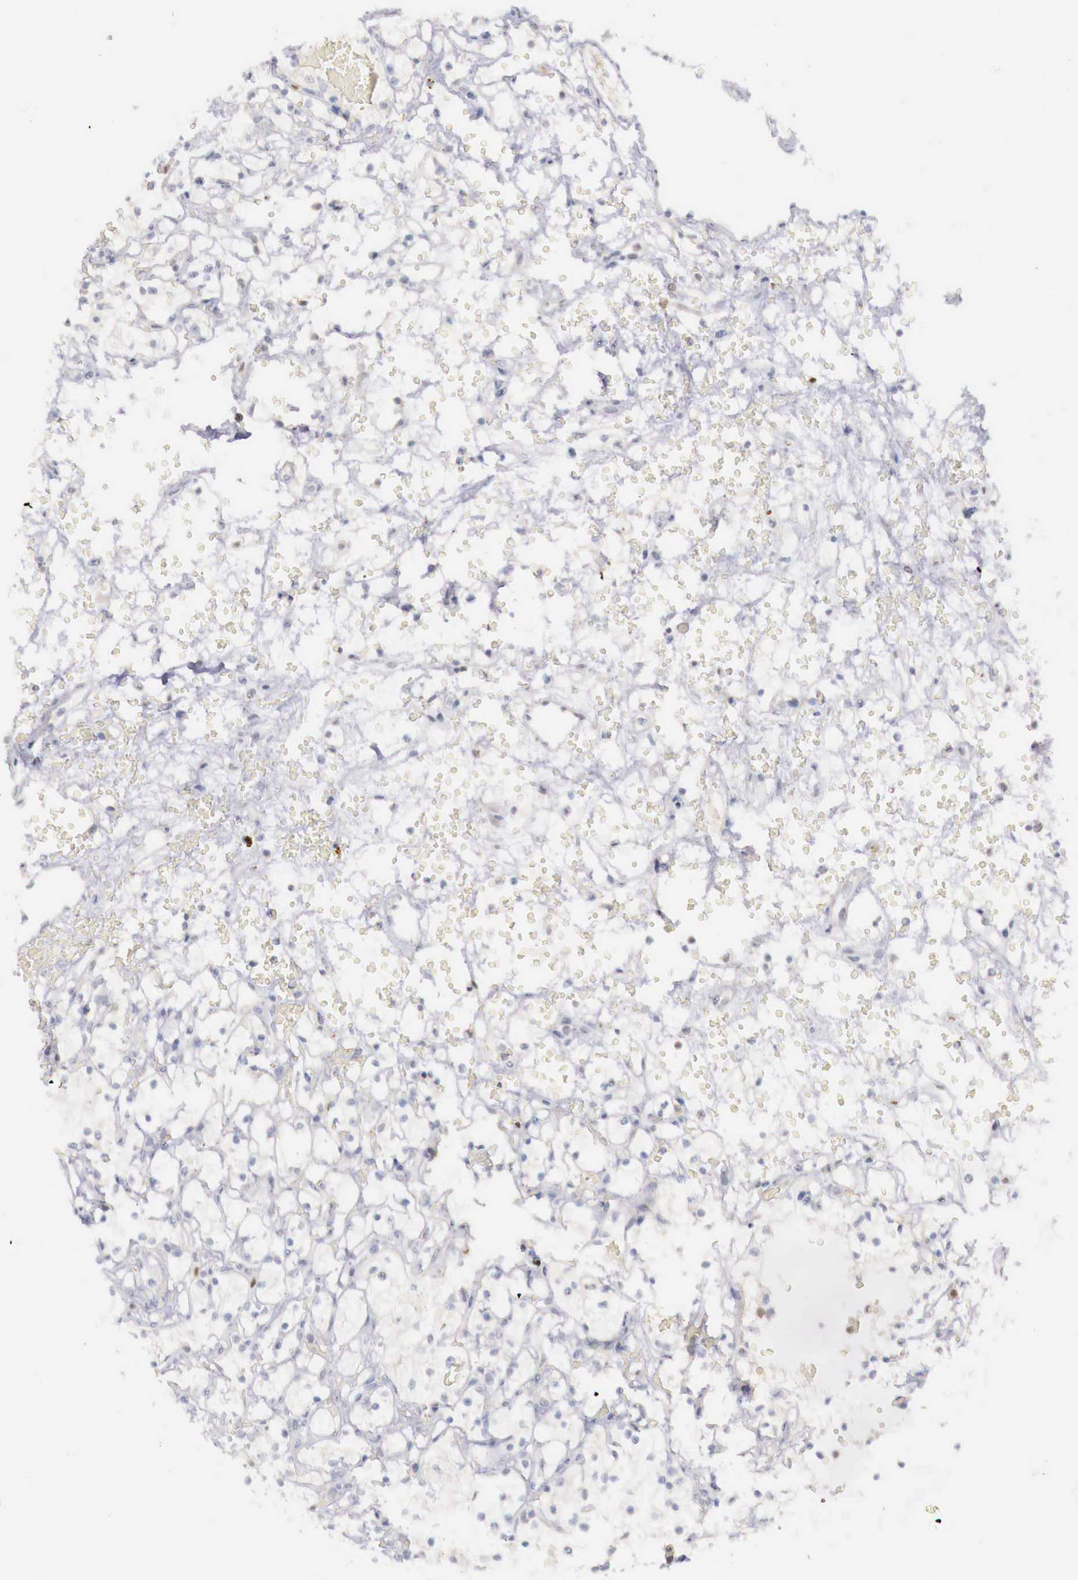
{"staining": {"intensity": "negative", "quantity": "none", "location": "none"}, "tissue": "renal cancer", "cell_type": "Tumor cells", "image_type": "cancer", "snomed": [{"axis": "morphology", "description": "Adenocarcinoma, NOS"}, {"axis": "topography", "description": "Kidney"}], "caption": "Human renal cancer stained for a protein using immunohistochemistry exhibits no staining in tumor cells.", "gene": "TRIM13", "patient": {"sex": "female", "age": 60}}